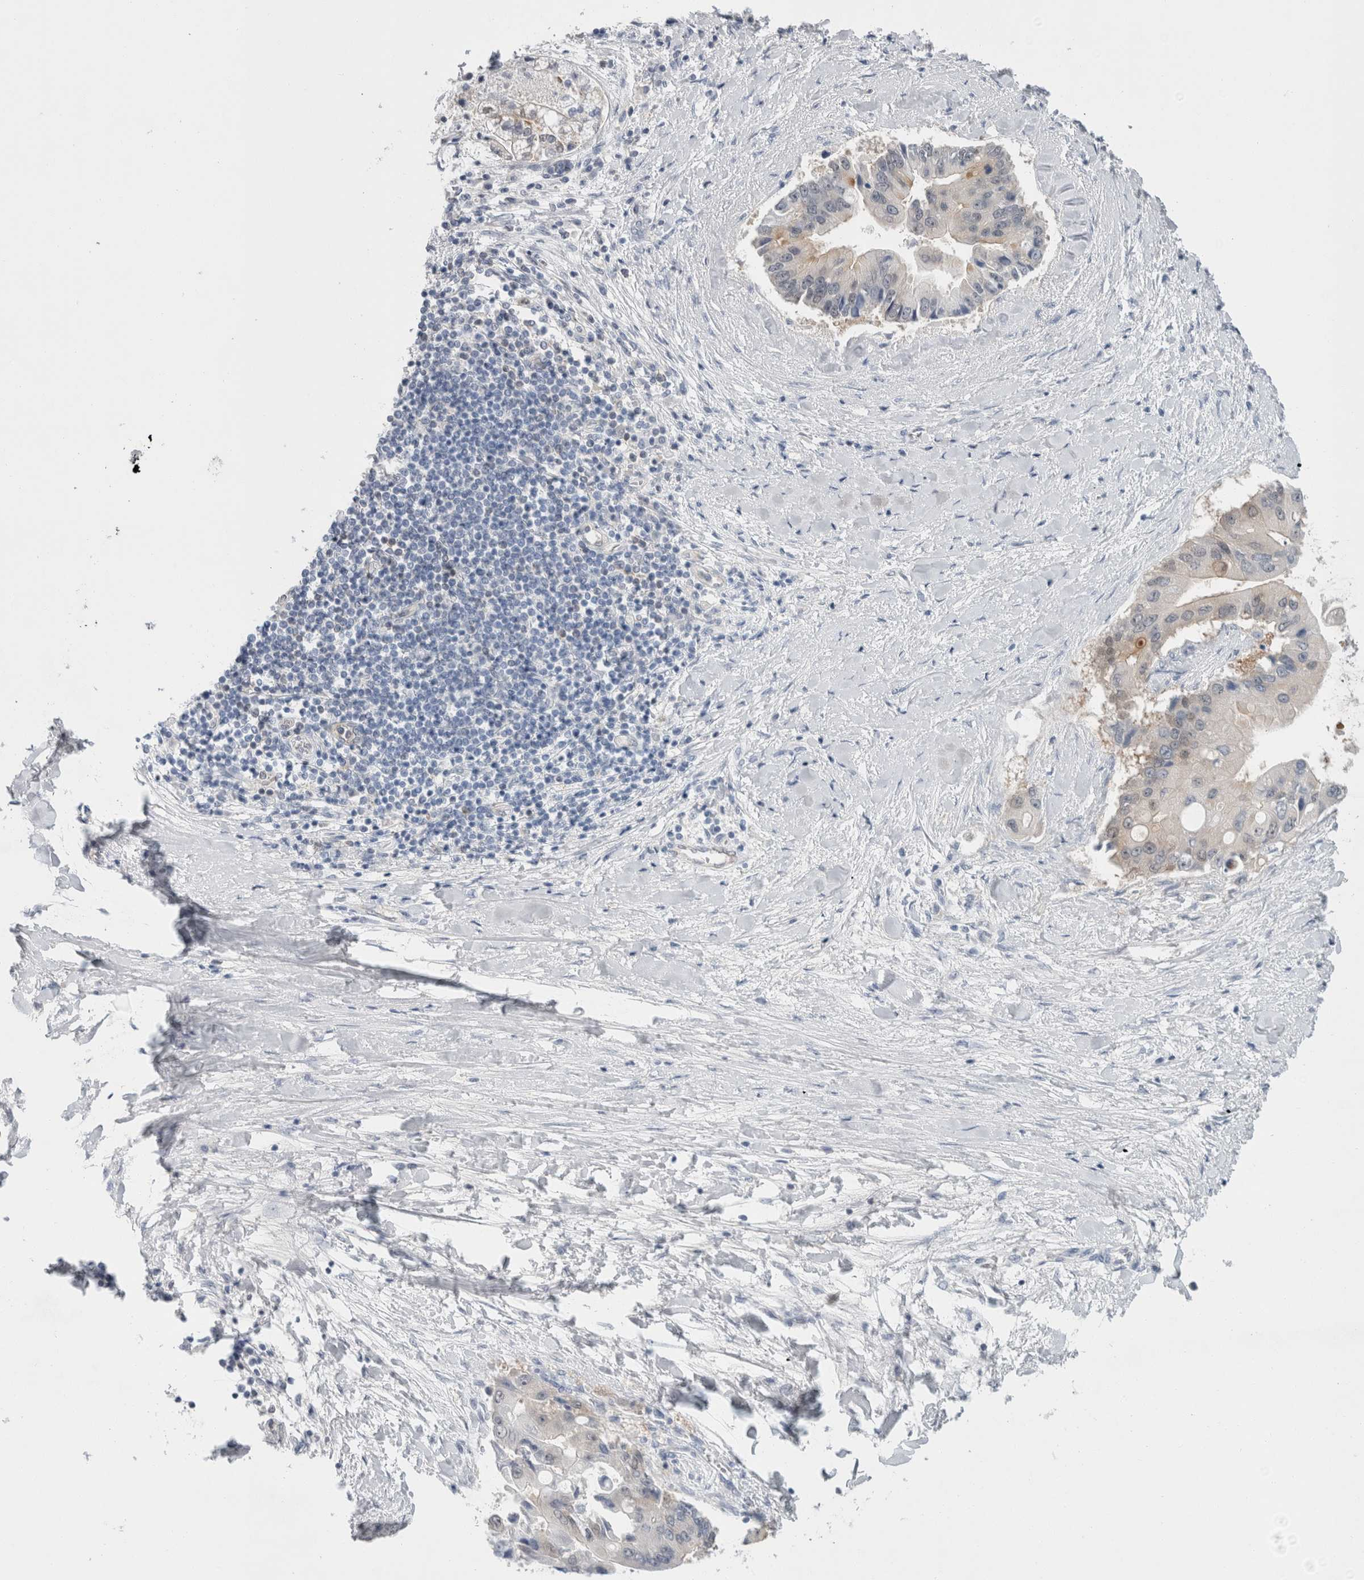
{"staining": {"intensity": "weak", "quantity": "<25%", "location": "cytoplasmic/membranous,nuclear"}, "tissue": "liver cancer", "cell_type": "Tumor cells", "image_type": "cancer", "snomed": [{"axis": "morphology", "description": "Cholangiocarcinoma"}, {"axis": "topography", "description": "Liver"}], "caption": "There is no significant staining in tumor cells of cholangiocarcinoma (liver).", "gene": "CASP6", "patient": {"sex": "male", "age": 50}}